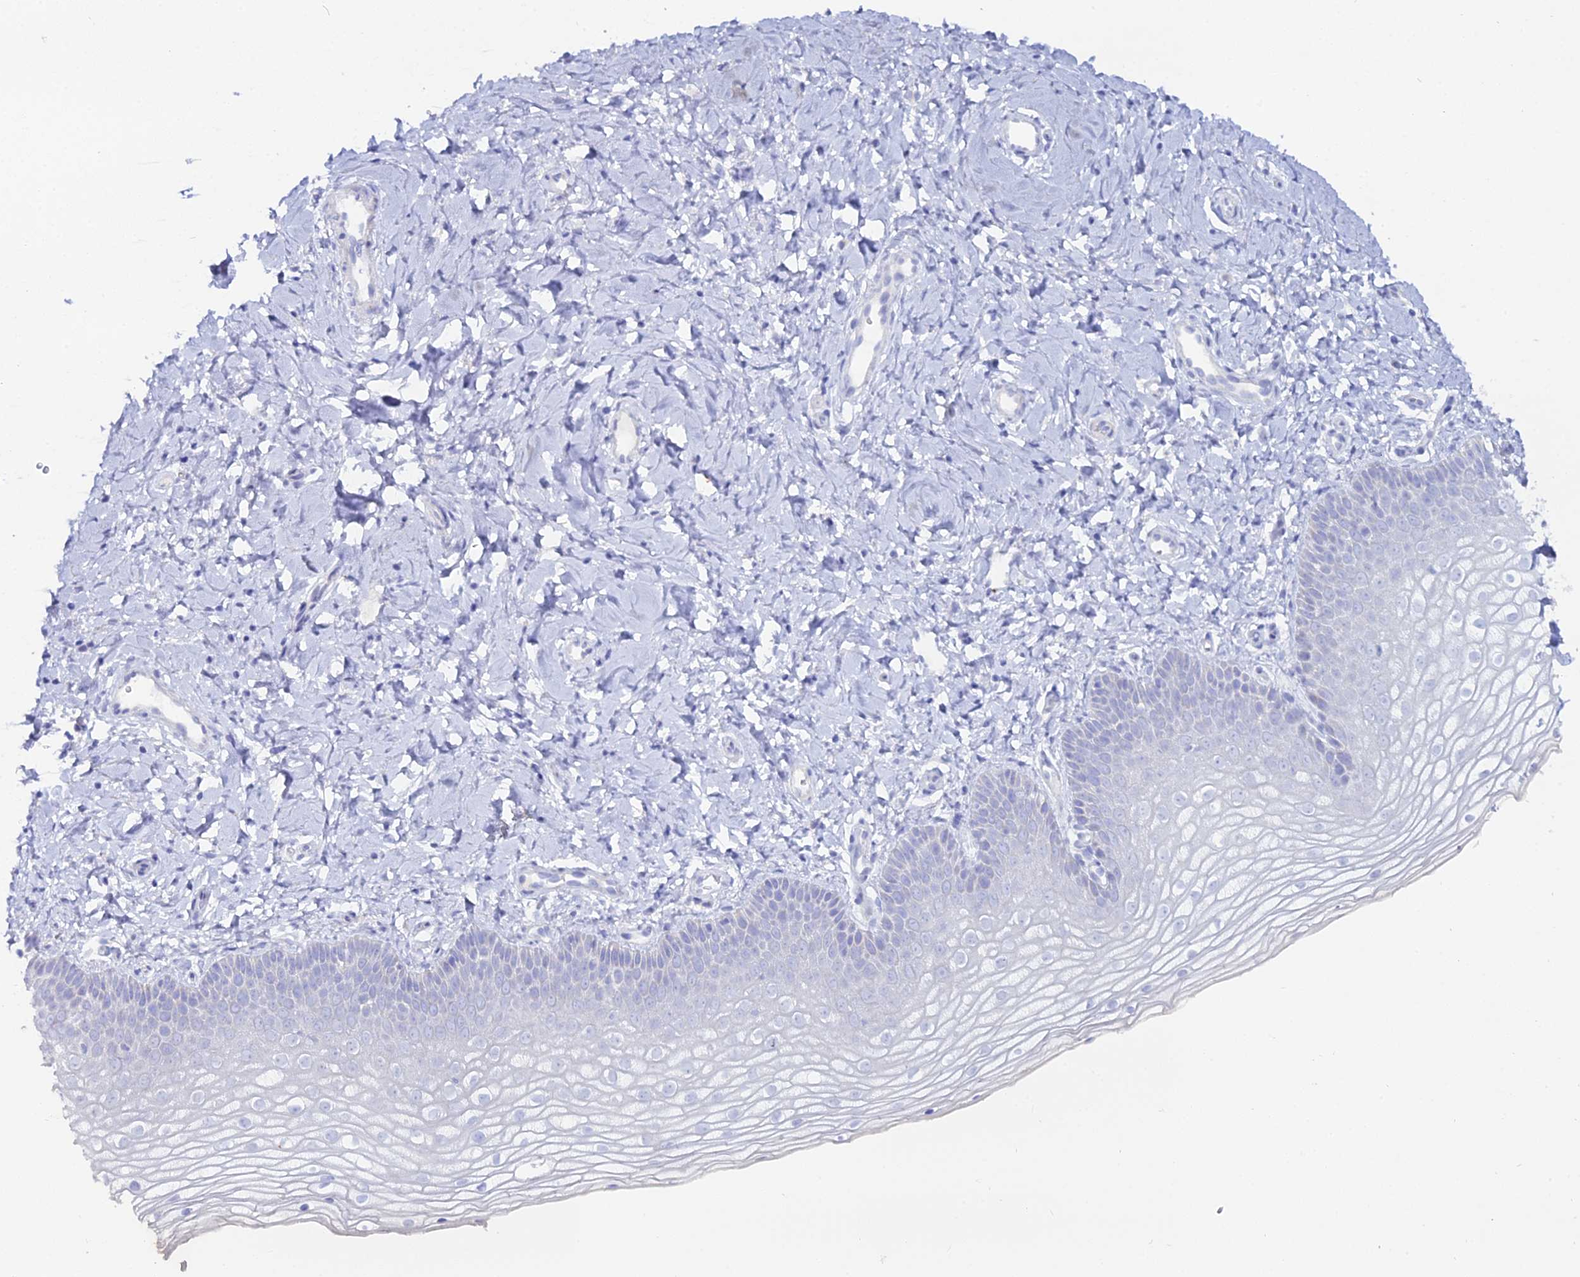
{"staining": {"intensity": "negative", "quantity": "none", "location": "none"}, "tissue": "vagina", "cell_type": "Squamous epithelial cells", "image_type": "normal", "snomed": [{"axis": "morphology", "description": "Normal tissue, NOS"}, {"axis": "topography", "description": "Vagina"}], "caption": "Vagina was stained to show a protein in brown. There is no significant positivity in squamous epithelial cells. (Stains: DAB (3,3'-diaminobenzidine) IHC with hematoxylin counter stain, Microscopy: brightfield microscopy at high magnification).", "gene": "DHX34", "patient": {"sex": "female", "age": 68}}